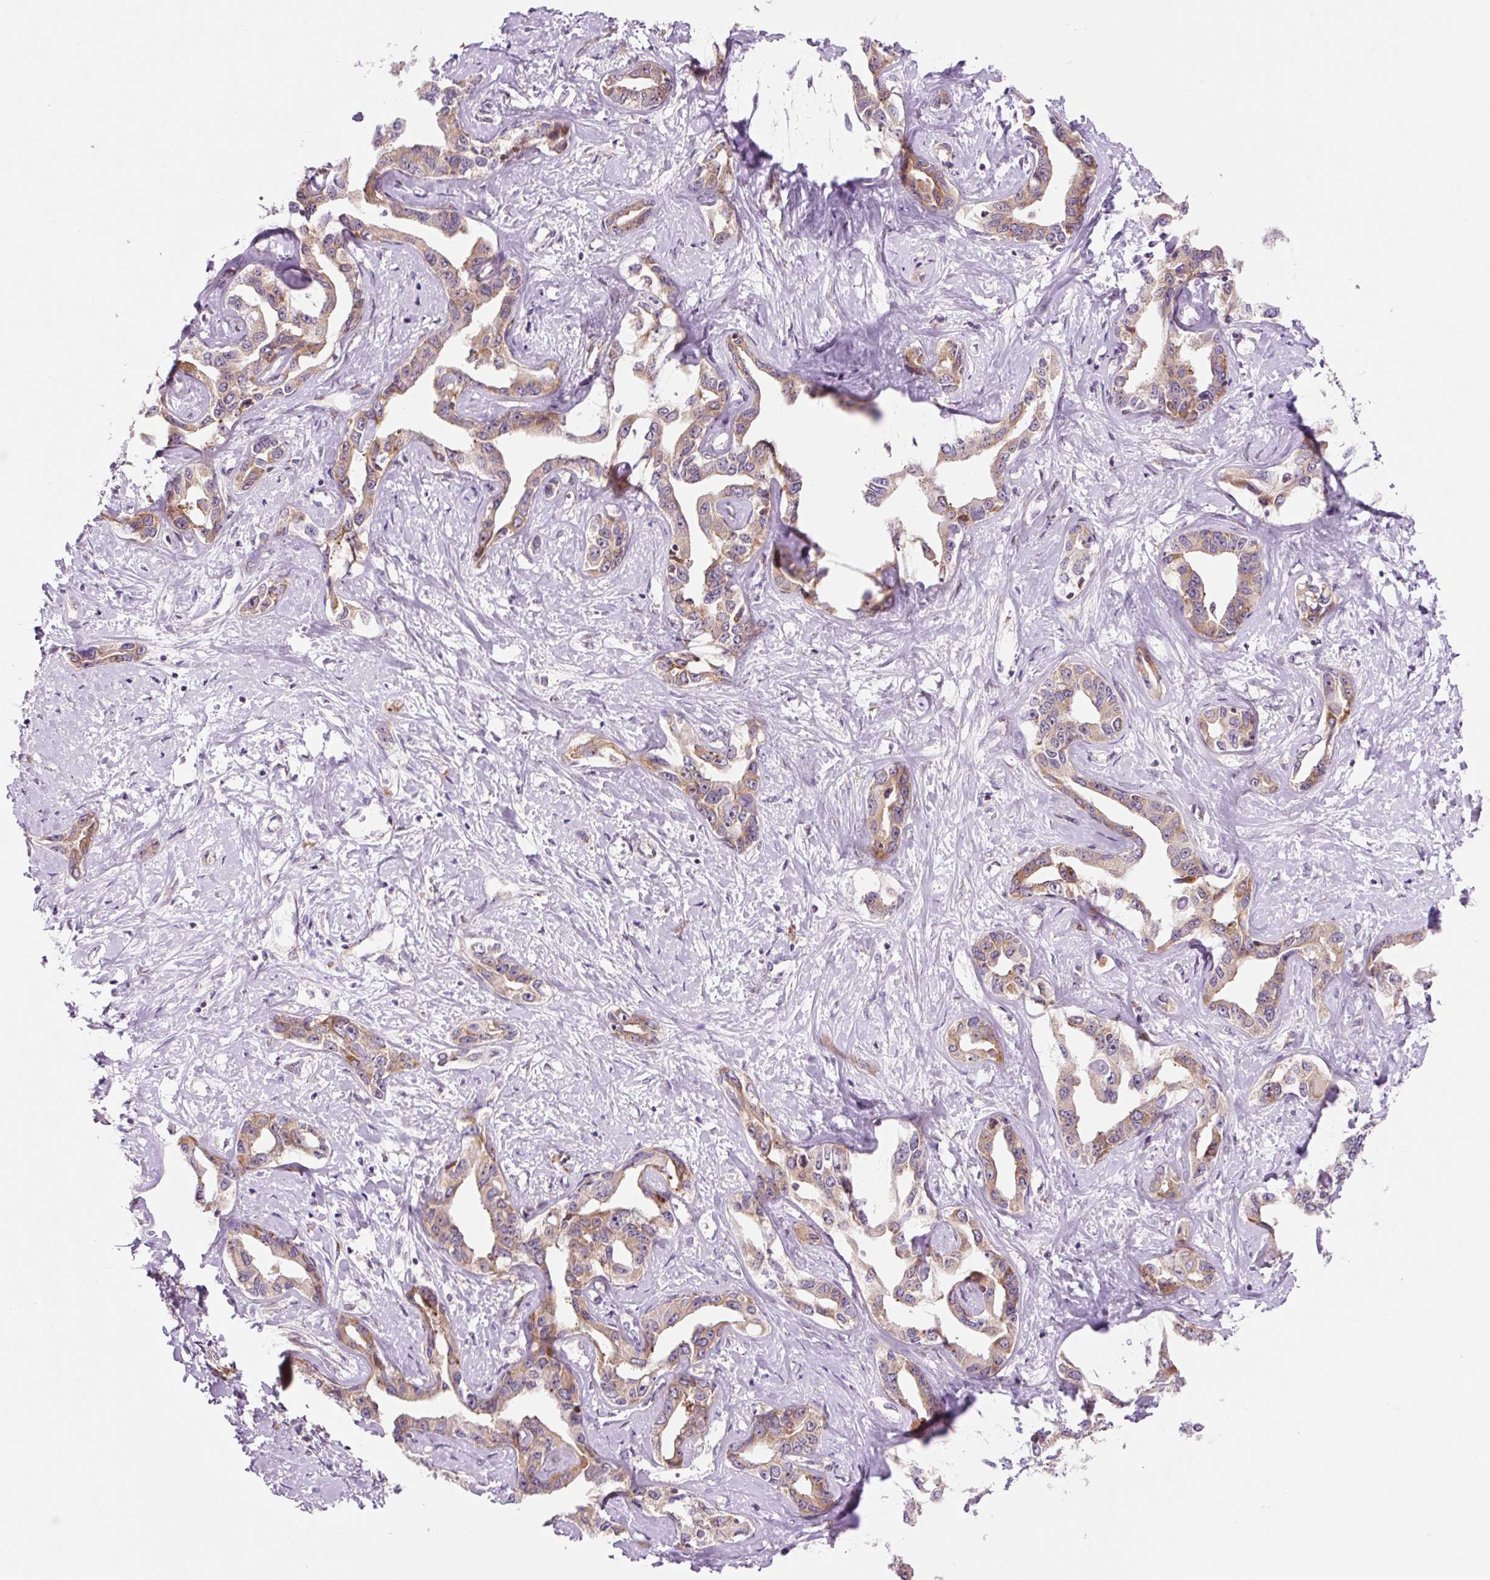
{"staining": {"intensity": "moderate", "quantity": ">75%", "location": "cytoplasmic/membranous"}, "tissue": "liver cancer", "cell_type": "Tumor cells", "image_type": "cancer", "snomed": [{"axis": "morphology", "description": "Cholangiocarcinoma"}, {"axis": "topography", "description": "Liver"}], "caption": "IHC photomicrograph of neoplastic tissue: human liver cancer (cholangiocarcinoma) stained using immunohistochemistry (IHC) demonstrates medium levels of moderate protein expression localized specifically in the cytoplasmic/membranous of tumor cells, appearing as a cytoplasmic/membranous brown color.", "gene": "RPL41", "patient": {"sex": "male", "age": 59}}